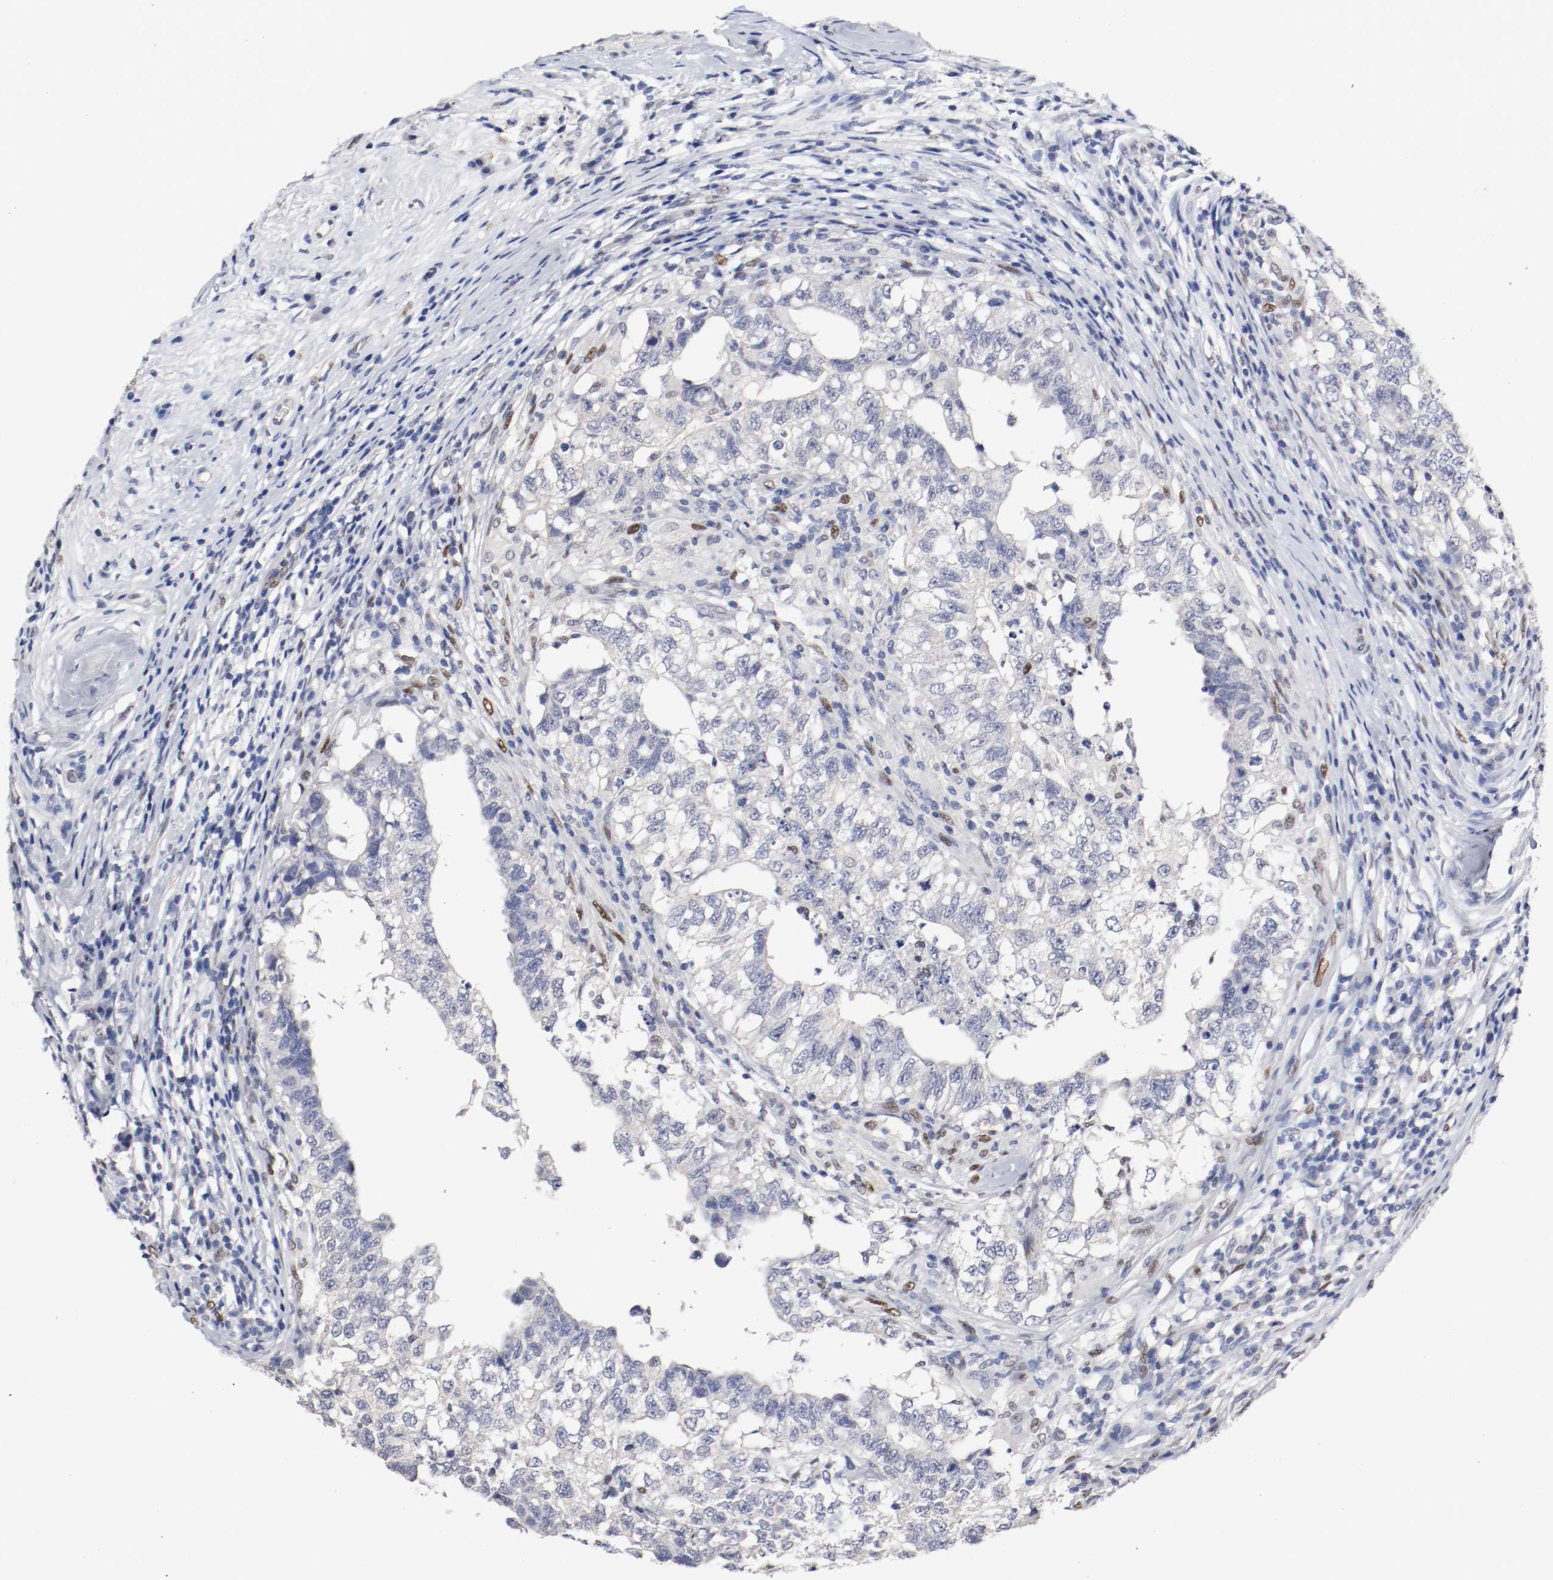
{"staining": {"intensity": "negative", "quantity": "none", "location": "none"}, "tissue": "testis cancer", "cell_type": "Tumor cells", "image_type": "cancer", "snomed": [{"axis": "morphology", "description": "Carcinoma, Embryonal, NOS"}, {"axis": "topography", "description": "Testis"}], "caption": "DAB (3,3'-diaminobenzidine) immunohistochemical staining of embryonal carcinoma (testis) demonstrates no significant expression in tumor cells. Nuclei are stained in blue.", "gene": "FOSL2", "patient": {"sex": "male", "age": 21}}